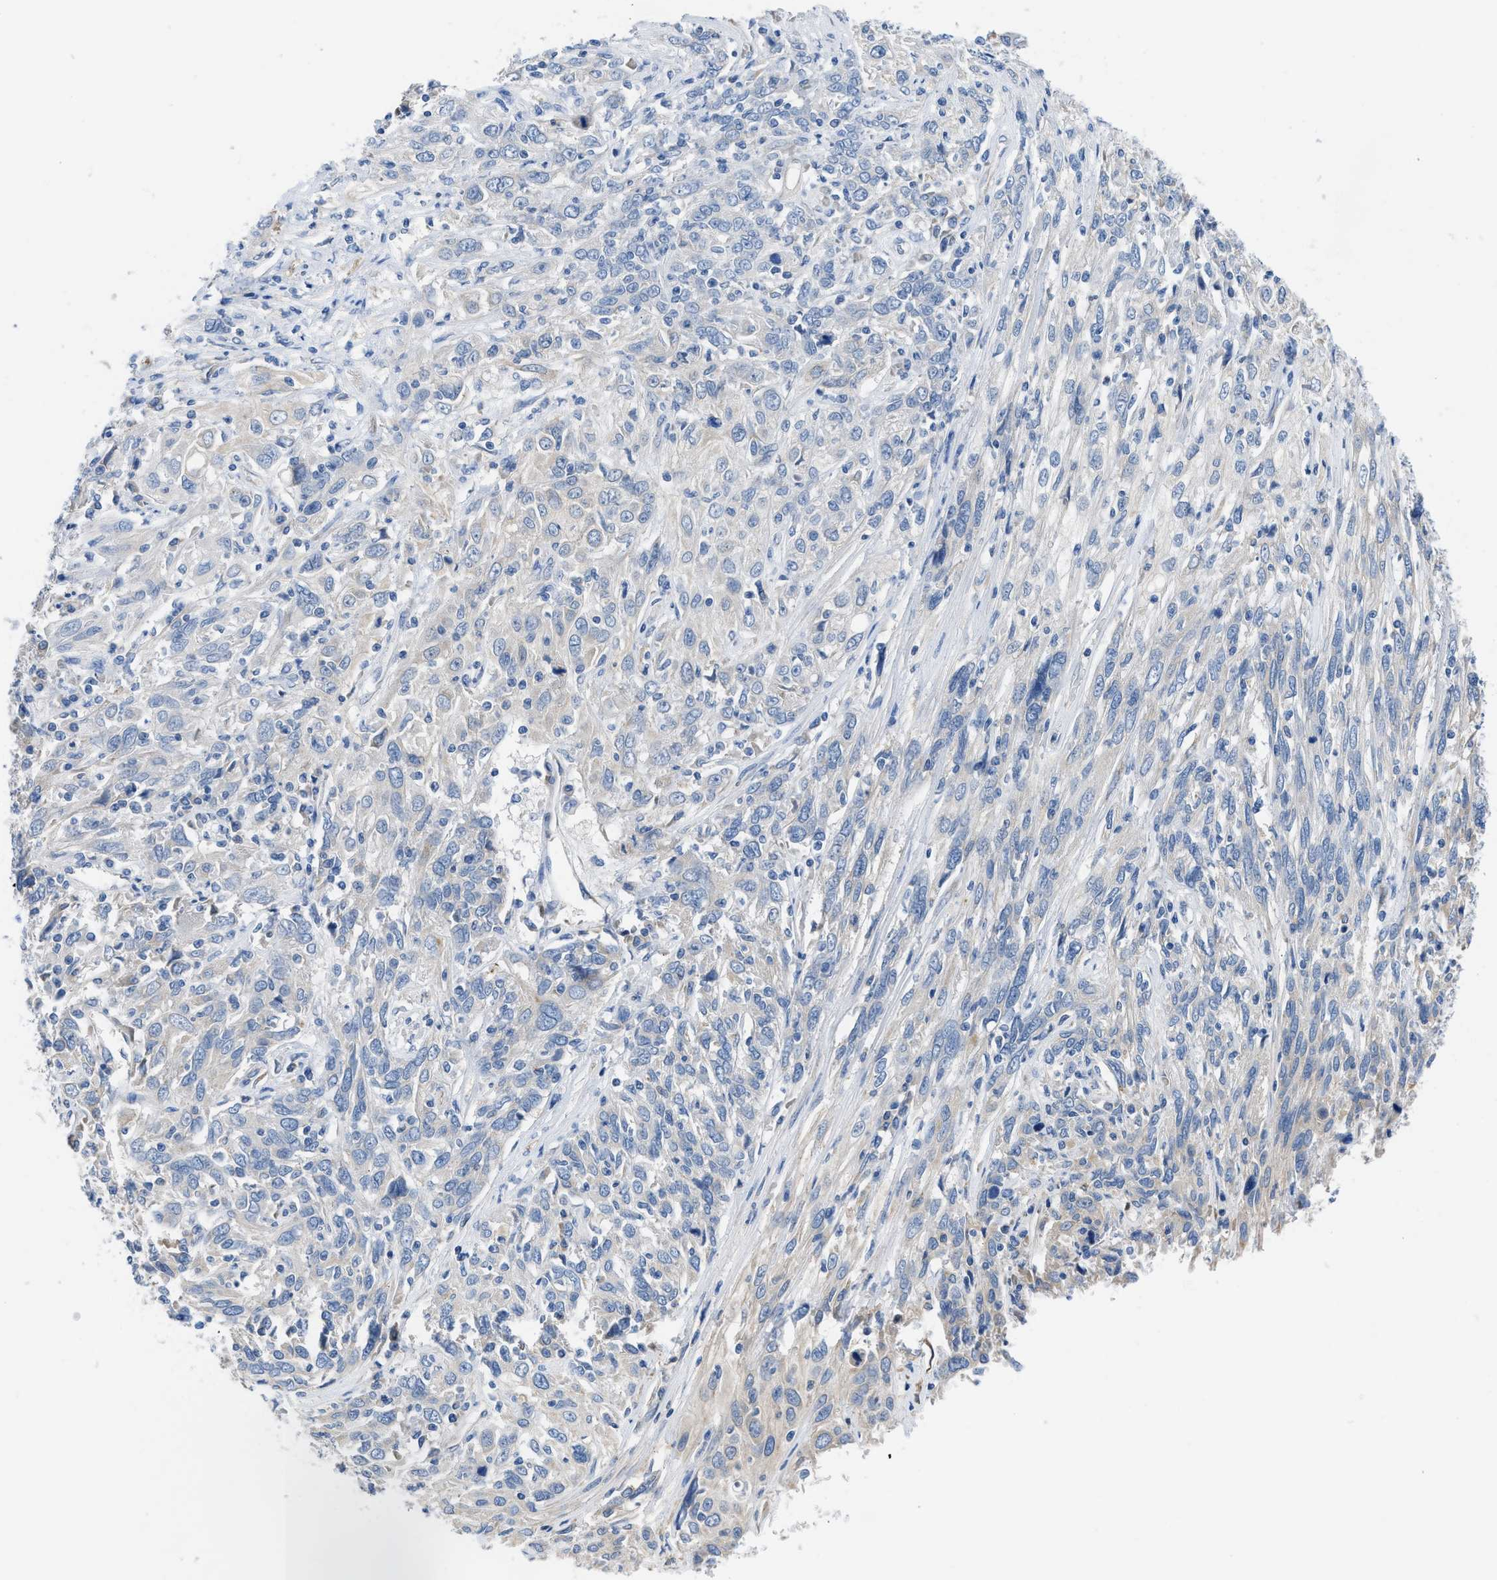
{"staining": {"intensity": "weak", "quantity": "<25%", "location": "cytoplasmic/membranous"}, "tissue": "cervical cancer", "cell_type": "Tumor cells", "image_type": "cancer", "snomed": [{"axis": "morphology", "description": "Squamous cell carcinoma, NOS"}, {"axis": "topography", "description": "Cervix"}], "caption": "This is a histopathology image of immunohistochemistry staining of squamous cell carcinoma (cervical), which shows no expression in tumor cells. (DAB immunohistochemistry, high magnification).", "gene": "BNC2", "patient": {"sex": "female", "age": 46}}